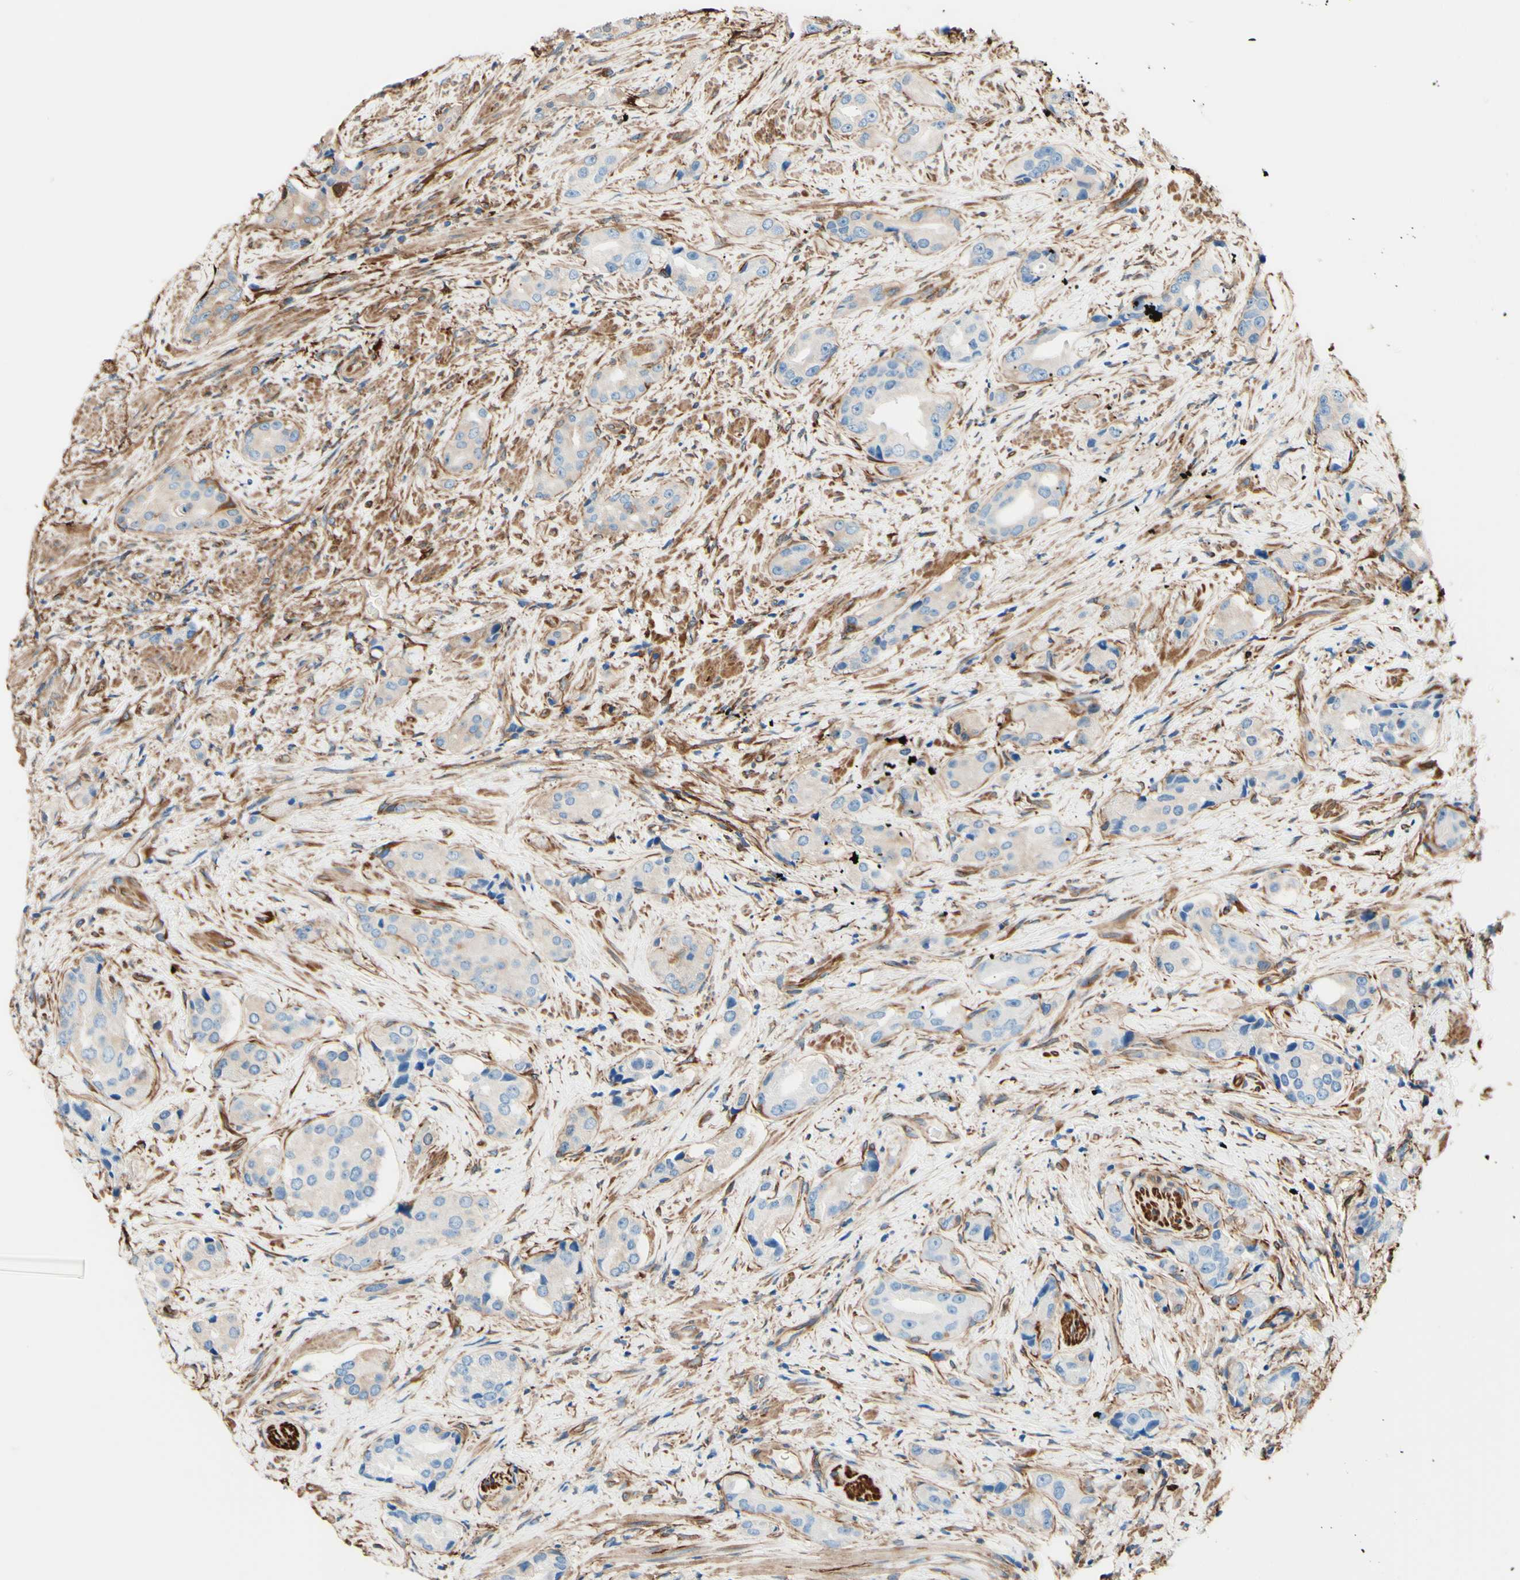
{"staining": {"intensity": "weak", "quantity": "<25%", "location": "cytoplasmic/membranous"}, "tissue": "prostate cancer", "cell_type": "Tumor cells", "image_type": "cancer", "snomed": [{"axis": "morphology", "description": "Adenocarcinoma, High grade"}, {"axis": "topography", "description": "Prostate"}], "caption": "This is an IHC photomicrograph of human adenocarcinoma (high-grade) (prostate). There is no staining in tumor cells.", "gene": "DPYSL3", "patient": {"sex": "male", "age": 71}}